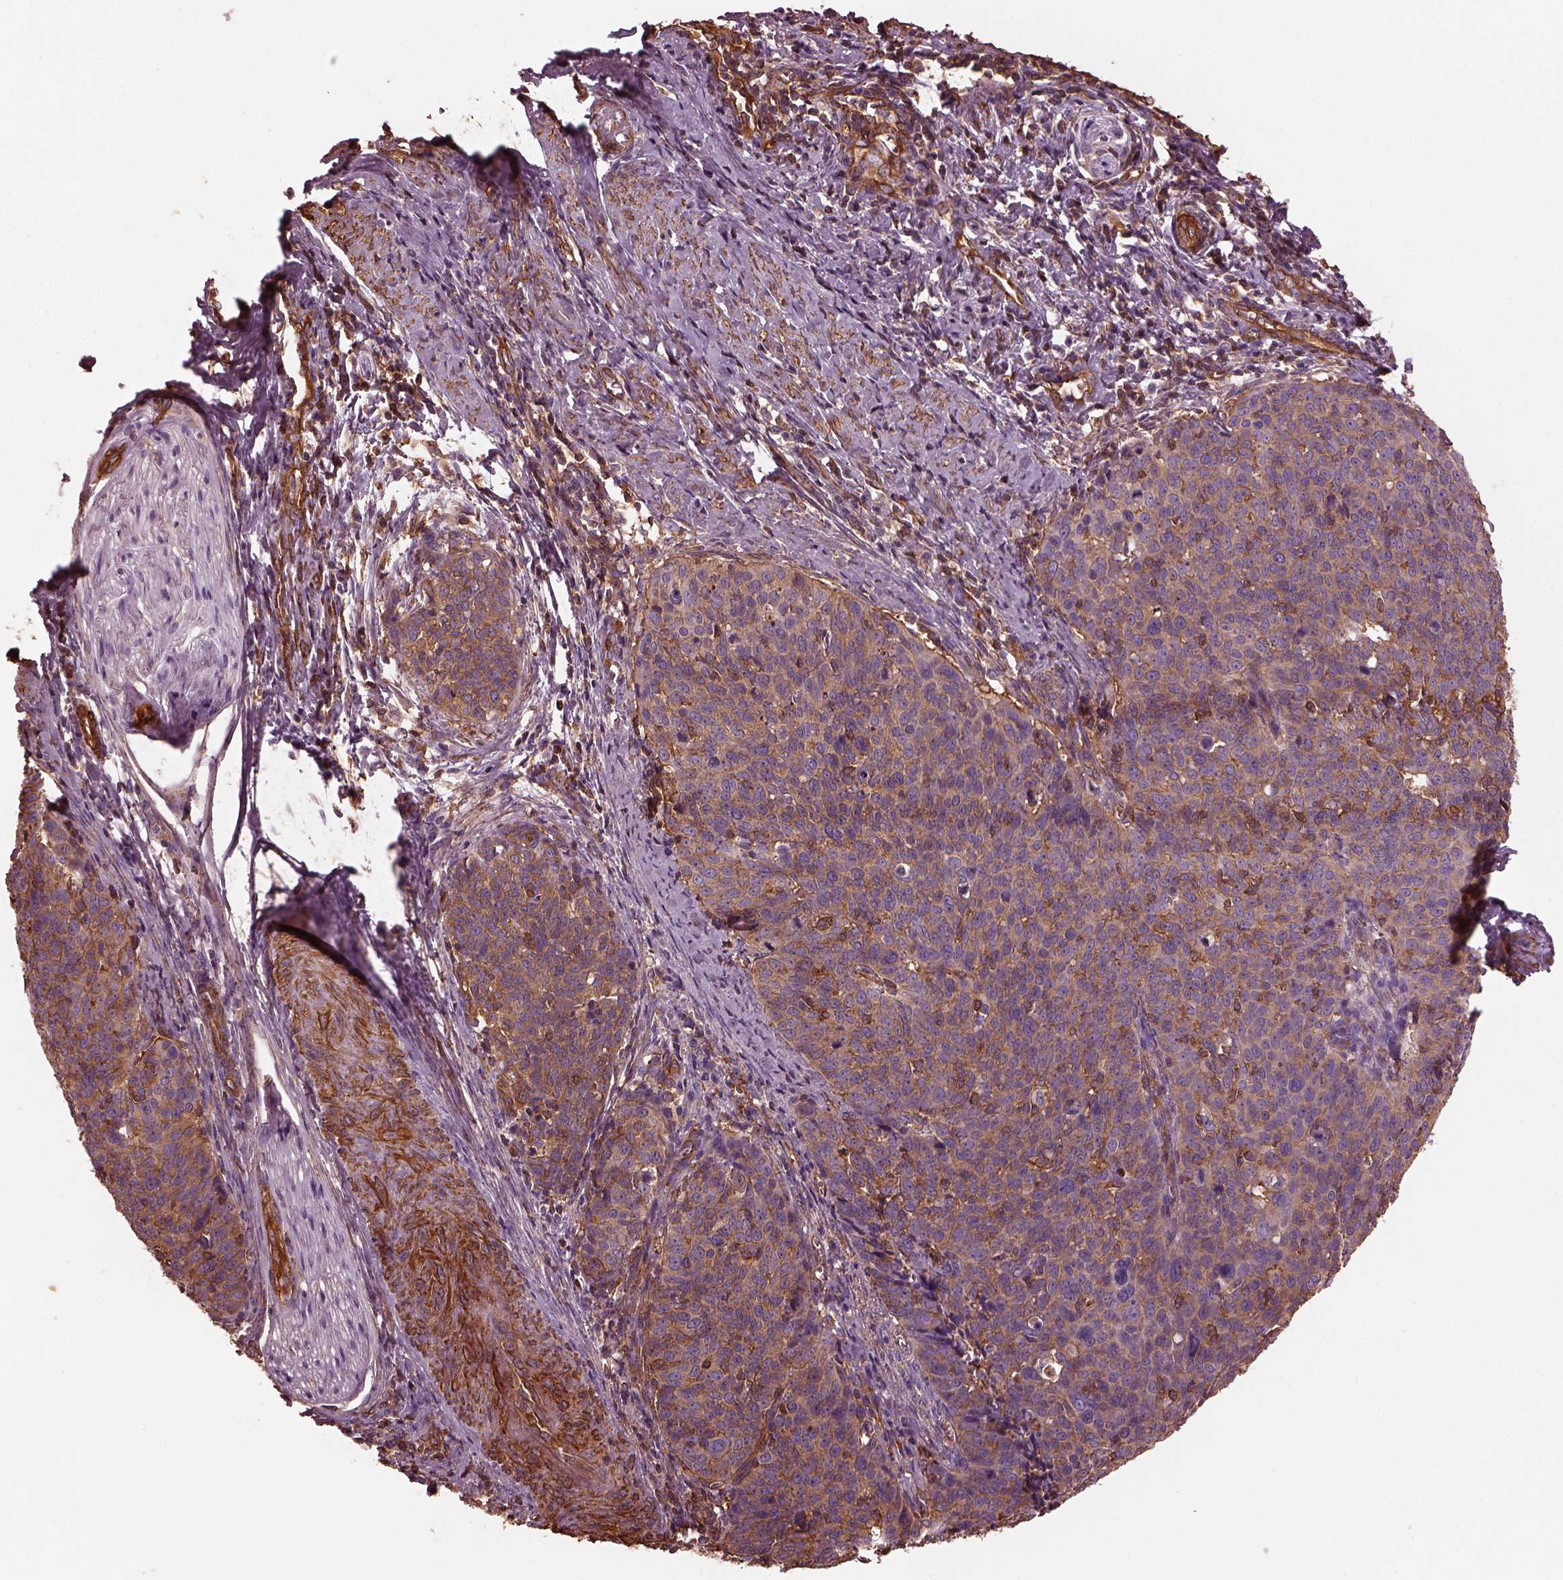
{"staining": {"intensity": "moderate", "quantity": ">75%", "location": "cytoplasmic/membranous"}, "tissue": "cervical cancer", "cell_type": "Tumor cells", "image_type": "cancer", "snomed": [{"axis": "morphology", "description": "Normal tissue, NOS"}, {"axis": "morphology", "description": "Squamous cell carcinoma, NOS"}, {"axis": "topography", "description": "Cervix"}], "caption": "Immunohistochemical staining of human cervical cancer reveals medium levels of moderate cytoplasmic/membranous staining in approximately >75% of tumor cells. (IHC, brightfield microscopy, high magnification).", "gene": "MYL6", "patient": {"sex": "female", "age": 39}}